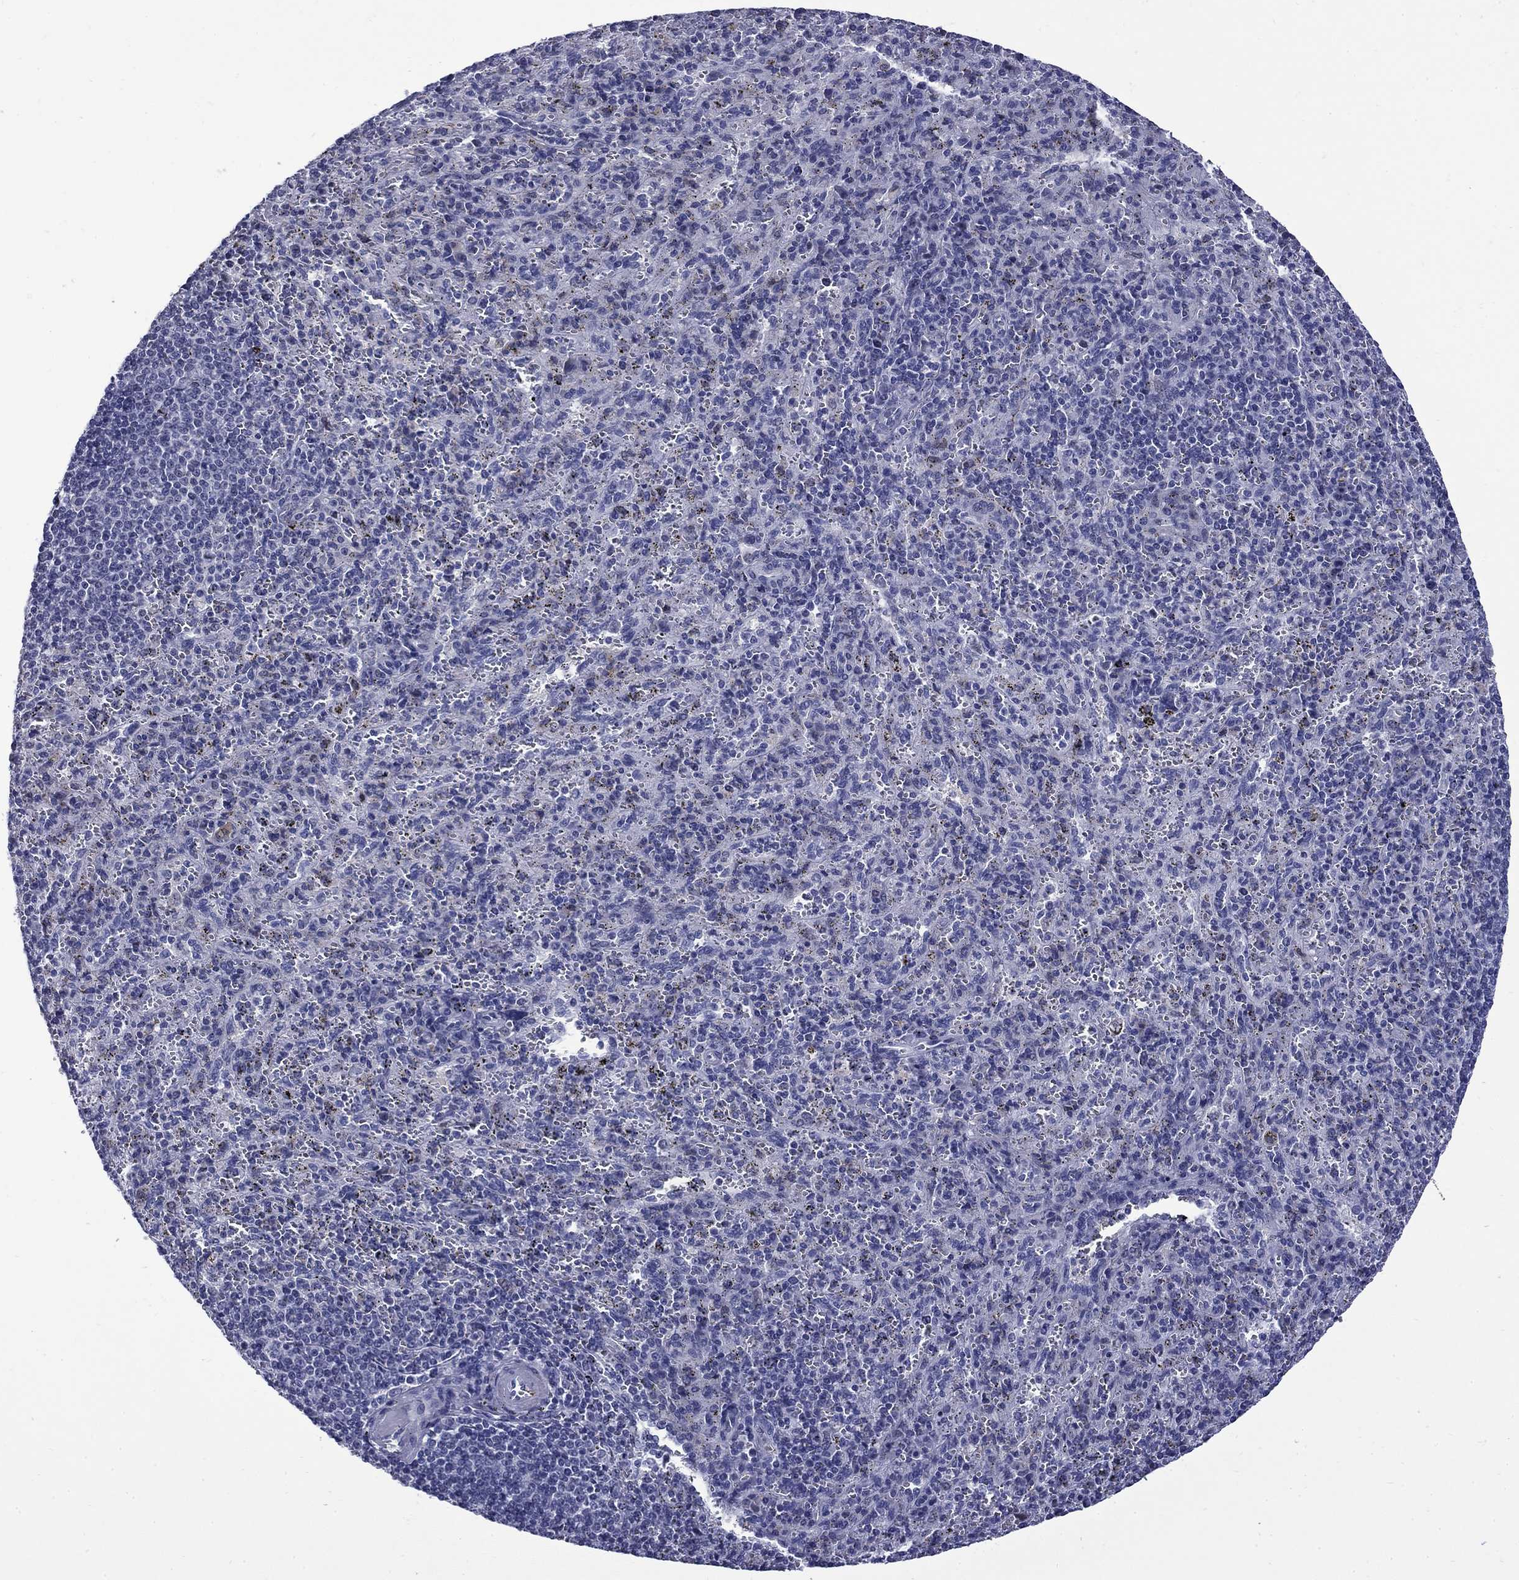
{"staining": {"intensity": "negative", "quantity": "none", "location": "none"}, "tissue": "spleen", "cell_type": "Cells in red pulp", "image_type": "normal", "snomed": [{"axis": "morphology", "description": "Normal tissue, NOS"}, {"axis": "topography", "description": "Spleen"}], "caption": "Immunohistochemical staining of normal spleen demonstrates no significant expression in cells in red pulp.", "gene": "MGARP", "patient": {"sex": "male", "age": 57}}